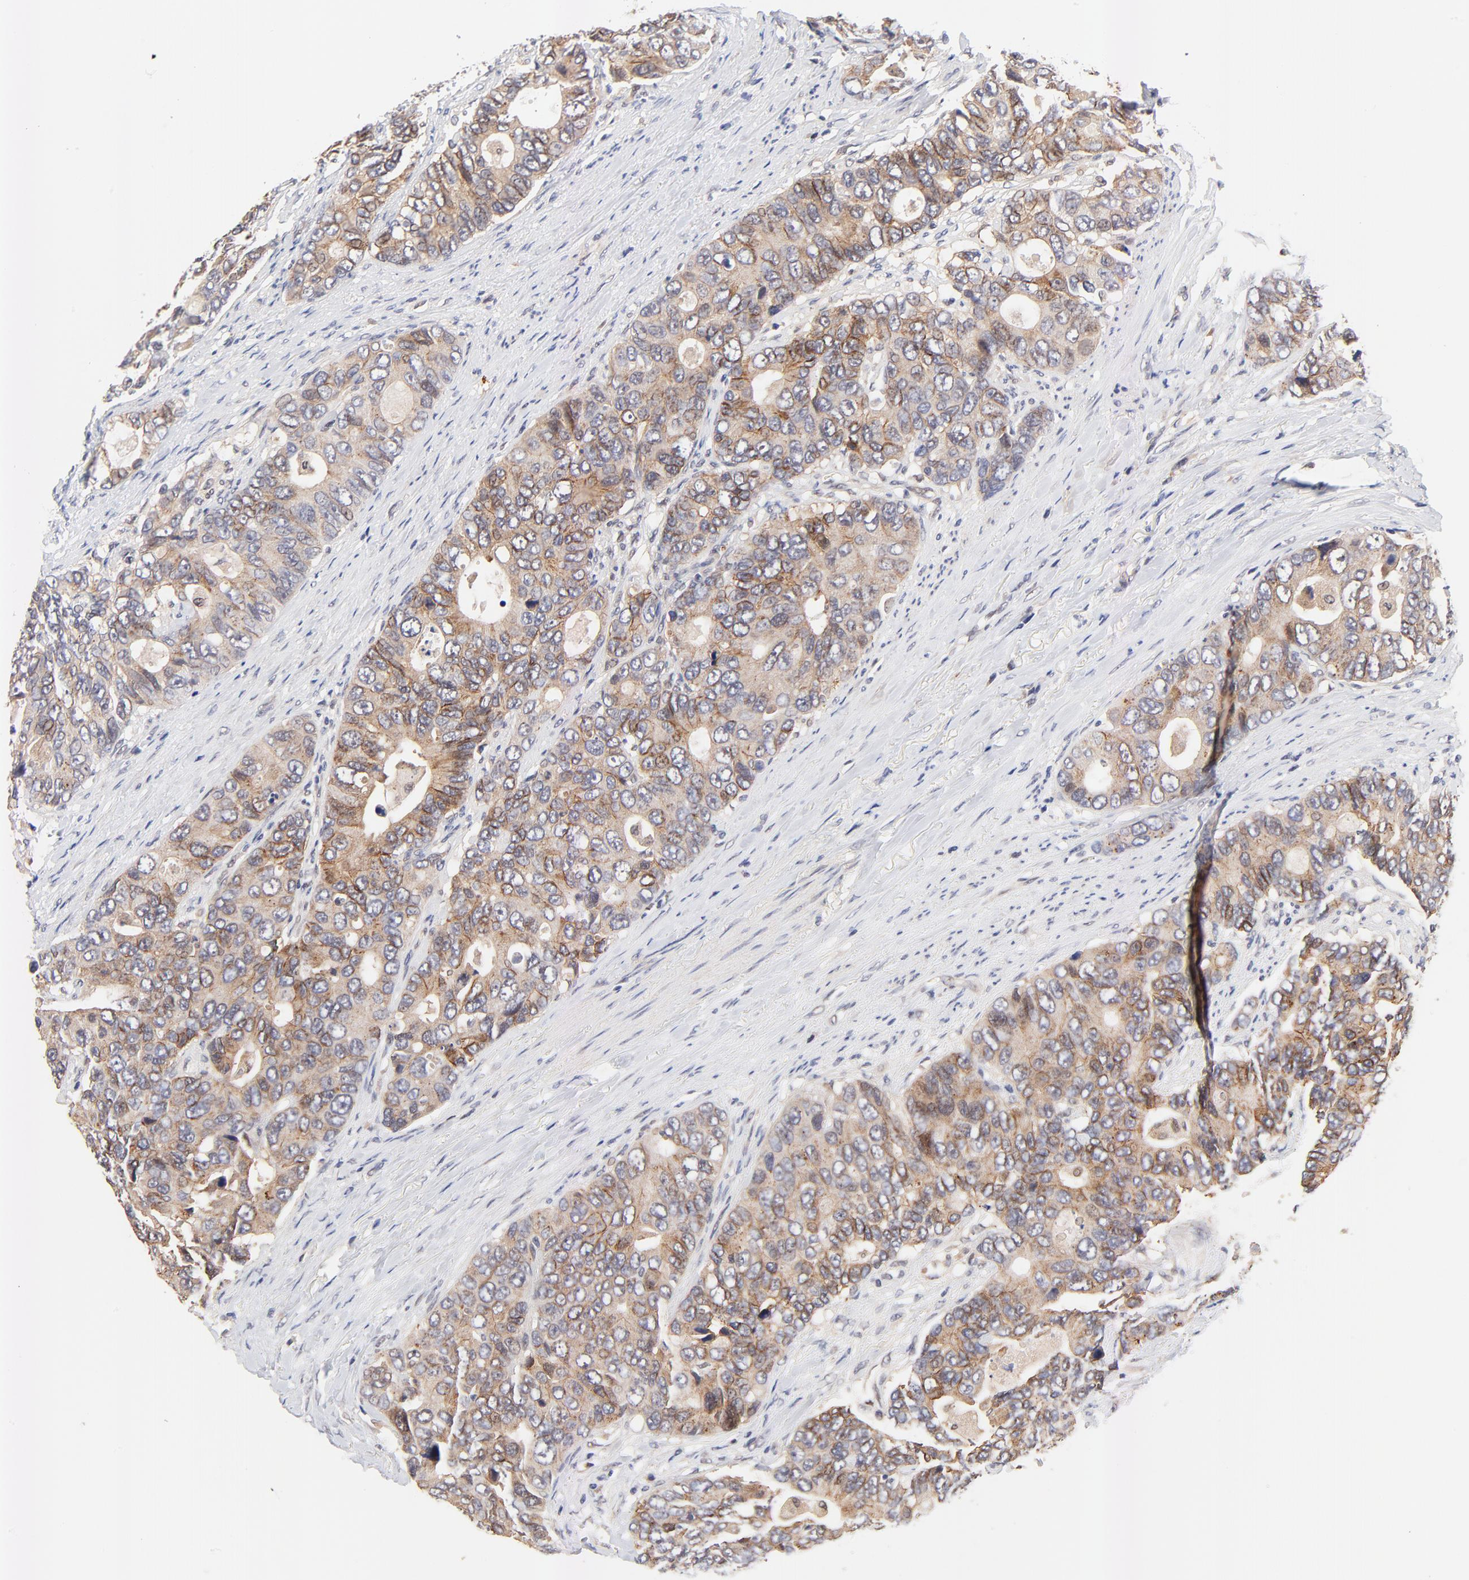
{"staining": {"intensity": "moderate", "quantity": ">75%", "location": "cytoplasmic/membranous"}, "tissue": "colorectal cancer", "cell_type": "Tumor cells", "image_type": "cancer", "snomed": [{"axis": "morphology", "description": "Adenocarcinoma, NOS"}, {"axis": "topography", "description": "Rectum"}], "caption": "Immunohistochemical staining of human adenocarcinoma (colorectal) reveals moderate cytoplasmic/membranous protein positivity in about >75% of tumor cells.", "gene": "TXNL1", "patient": {"sex": "female", "age": 67}}